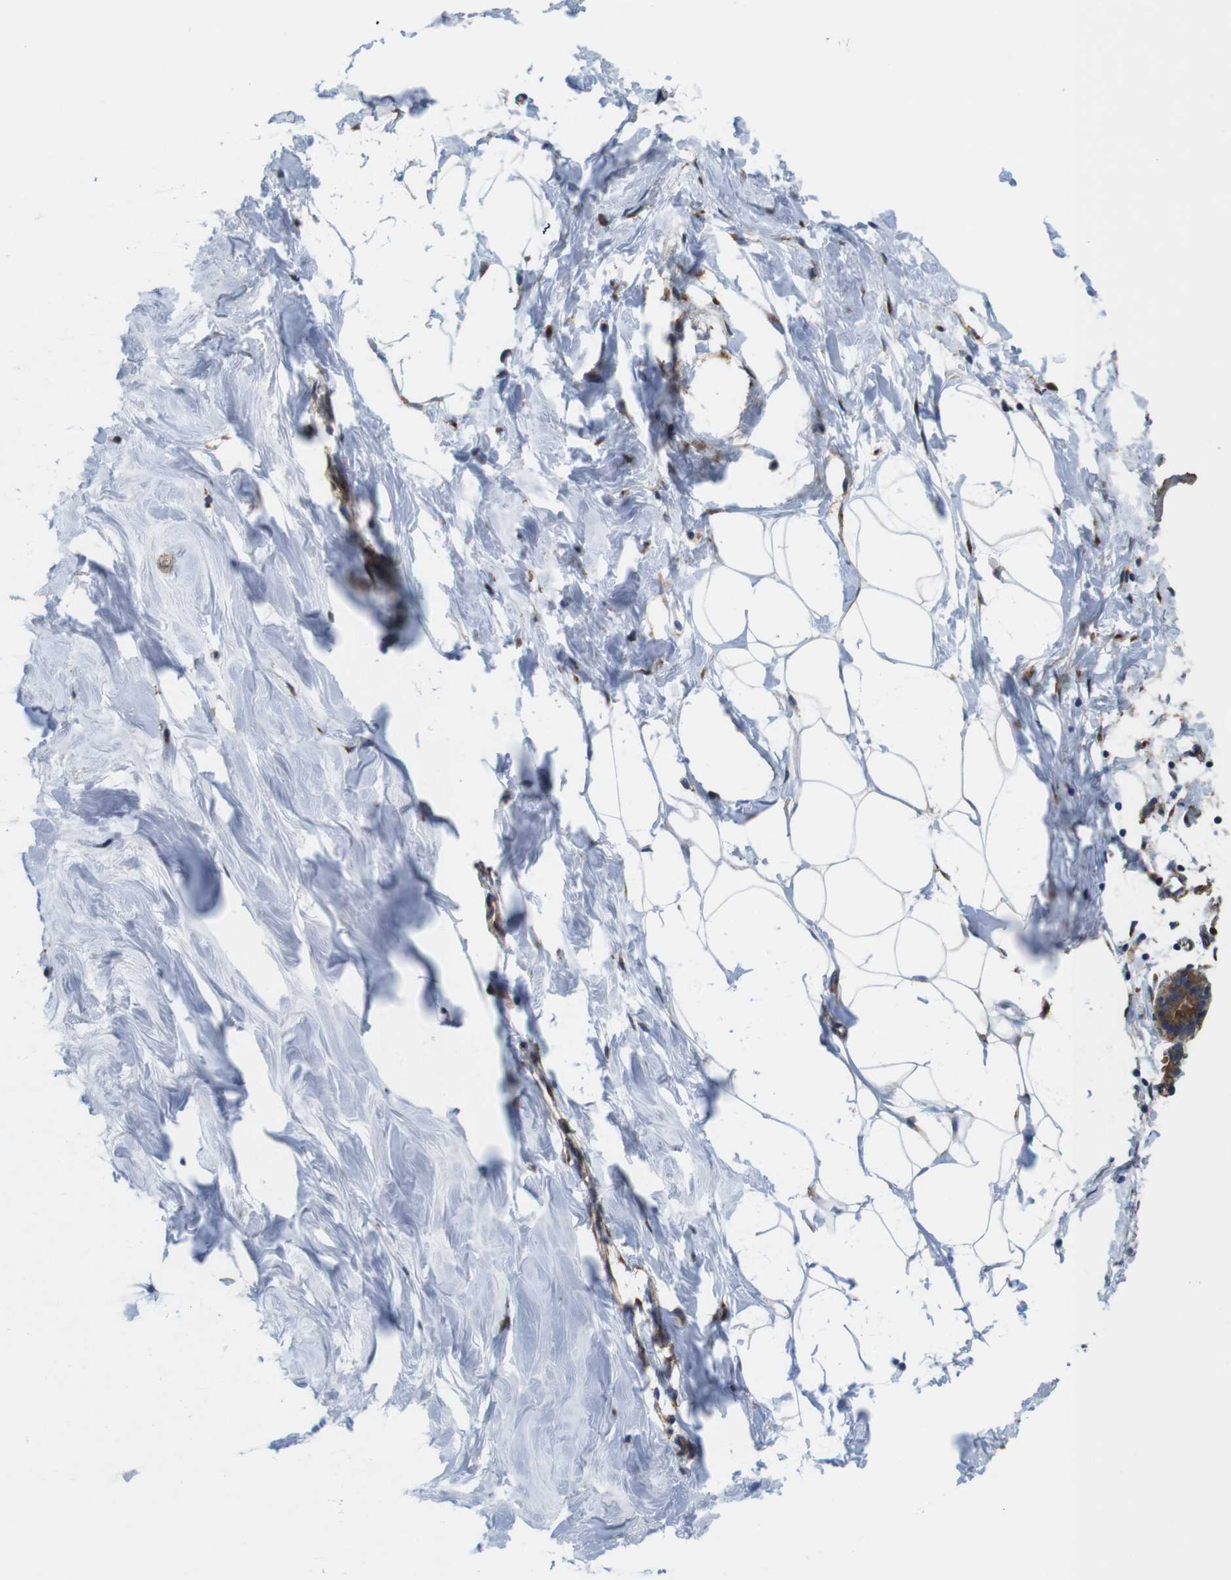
{"staining": {"intensity": "negative", "quantity": "none", "location": "none"}, "tissue": "breast", "cell_type": "Adipocytes", "image_type": "normal", "snomed": [{"axis": "morphology", "description": "Normal tissue, NOS"}, {"axis": "topography", "description": "Breast"}], "caption": "Adipocytes show no significant protein staining in benign breast. (DAB IHC, high magnification).", "gene": "PTGER4", "patient": {"sex": "female", "age": 27}}